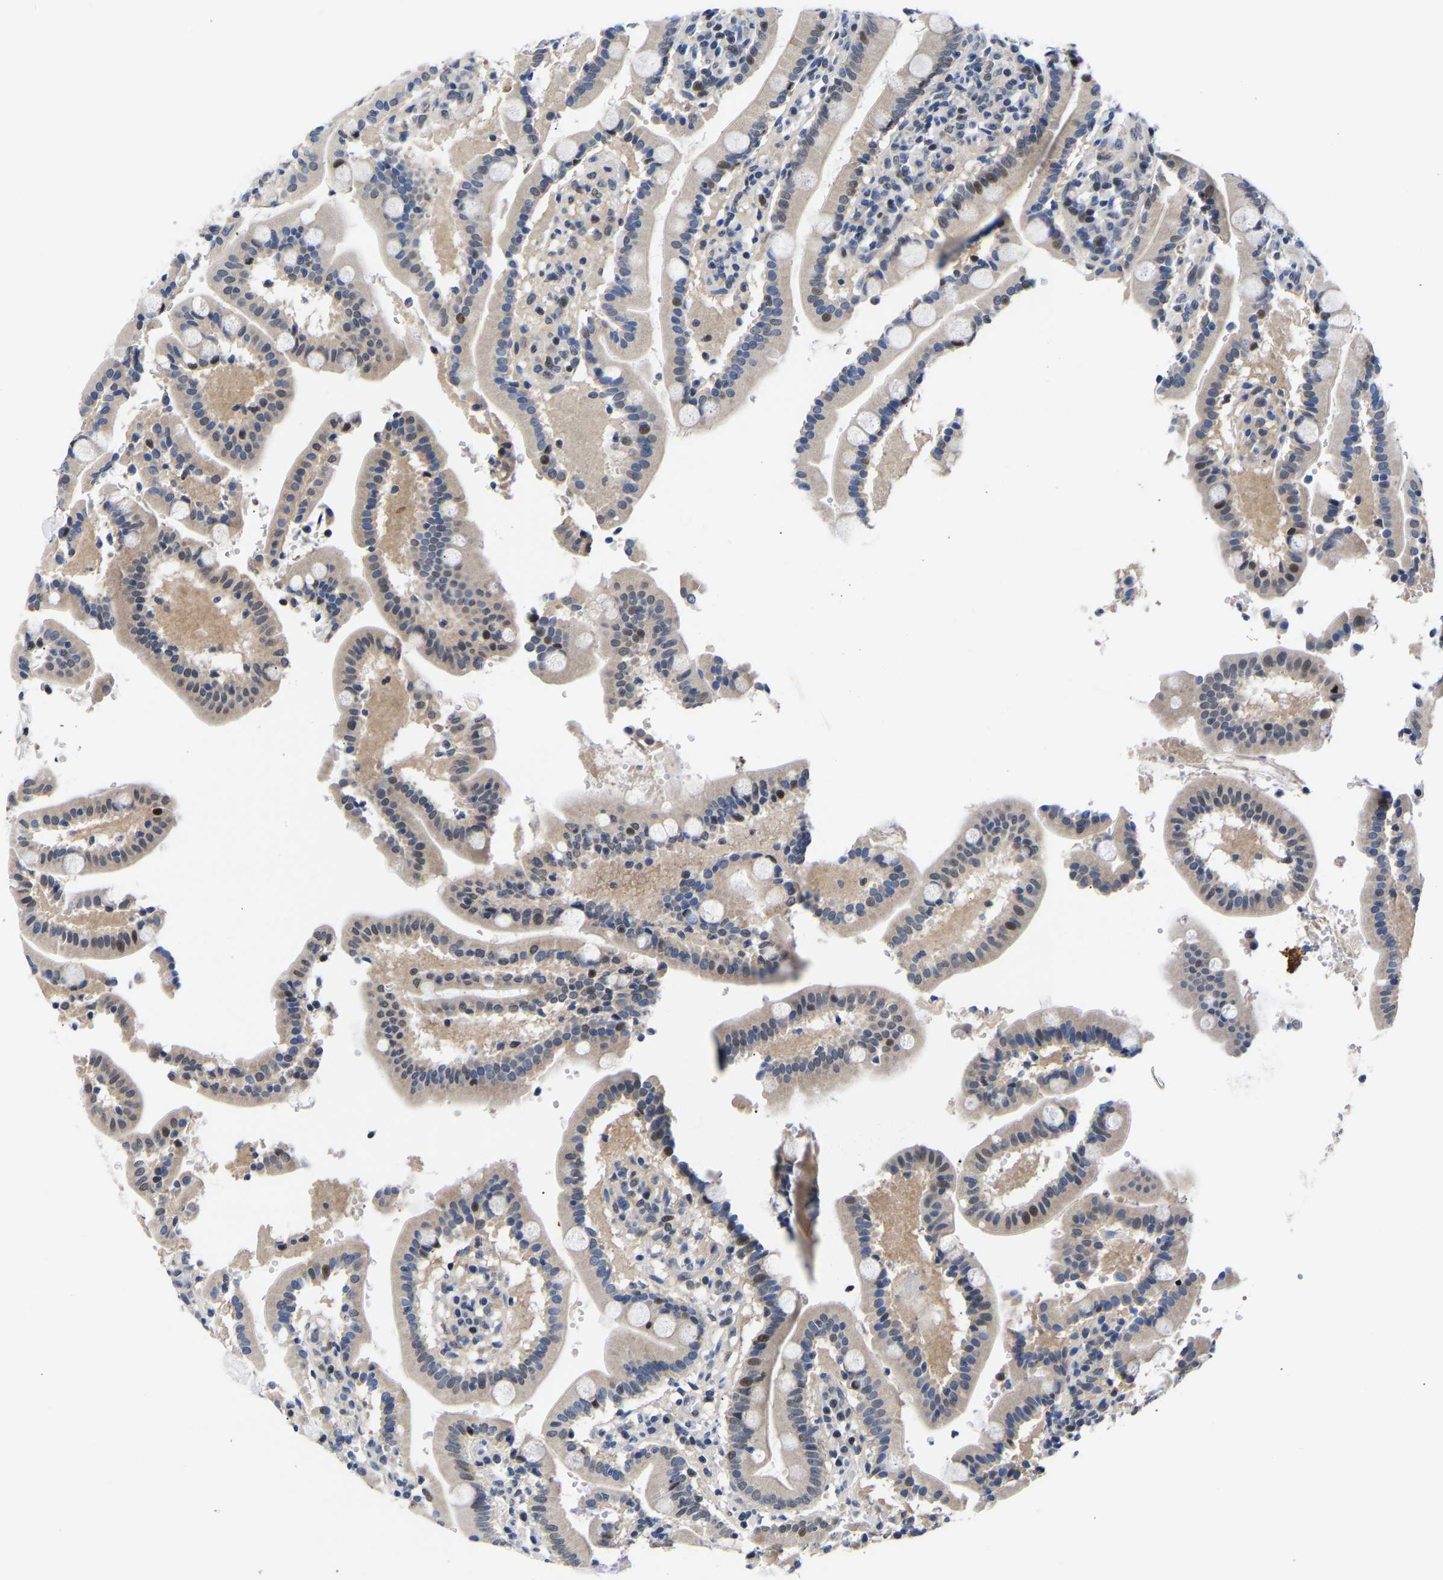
{"staining": {"intensity": "strong", "quantity": "25%-75%", "location": "nuclear"}, "tissue": "duodenum", "cell_type": "Glandular cells", "image_type": "normal", "snomed": [{"axis": "morphology", "description": "Normal tissue, NOS"}, {"axis": "topography", "description": "Small intestine, NOS"}], "caption": "An image showing strong nuclear positivity in about 25%-75% of glandular cells in normal duodenum, as visualized by brown immunohistochemical staining.", "gene": "PTRHD1", "patient": {"sex": "female", "age": 71}}